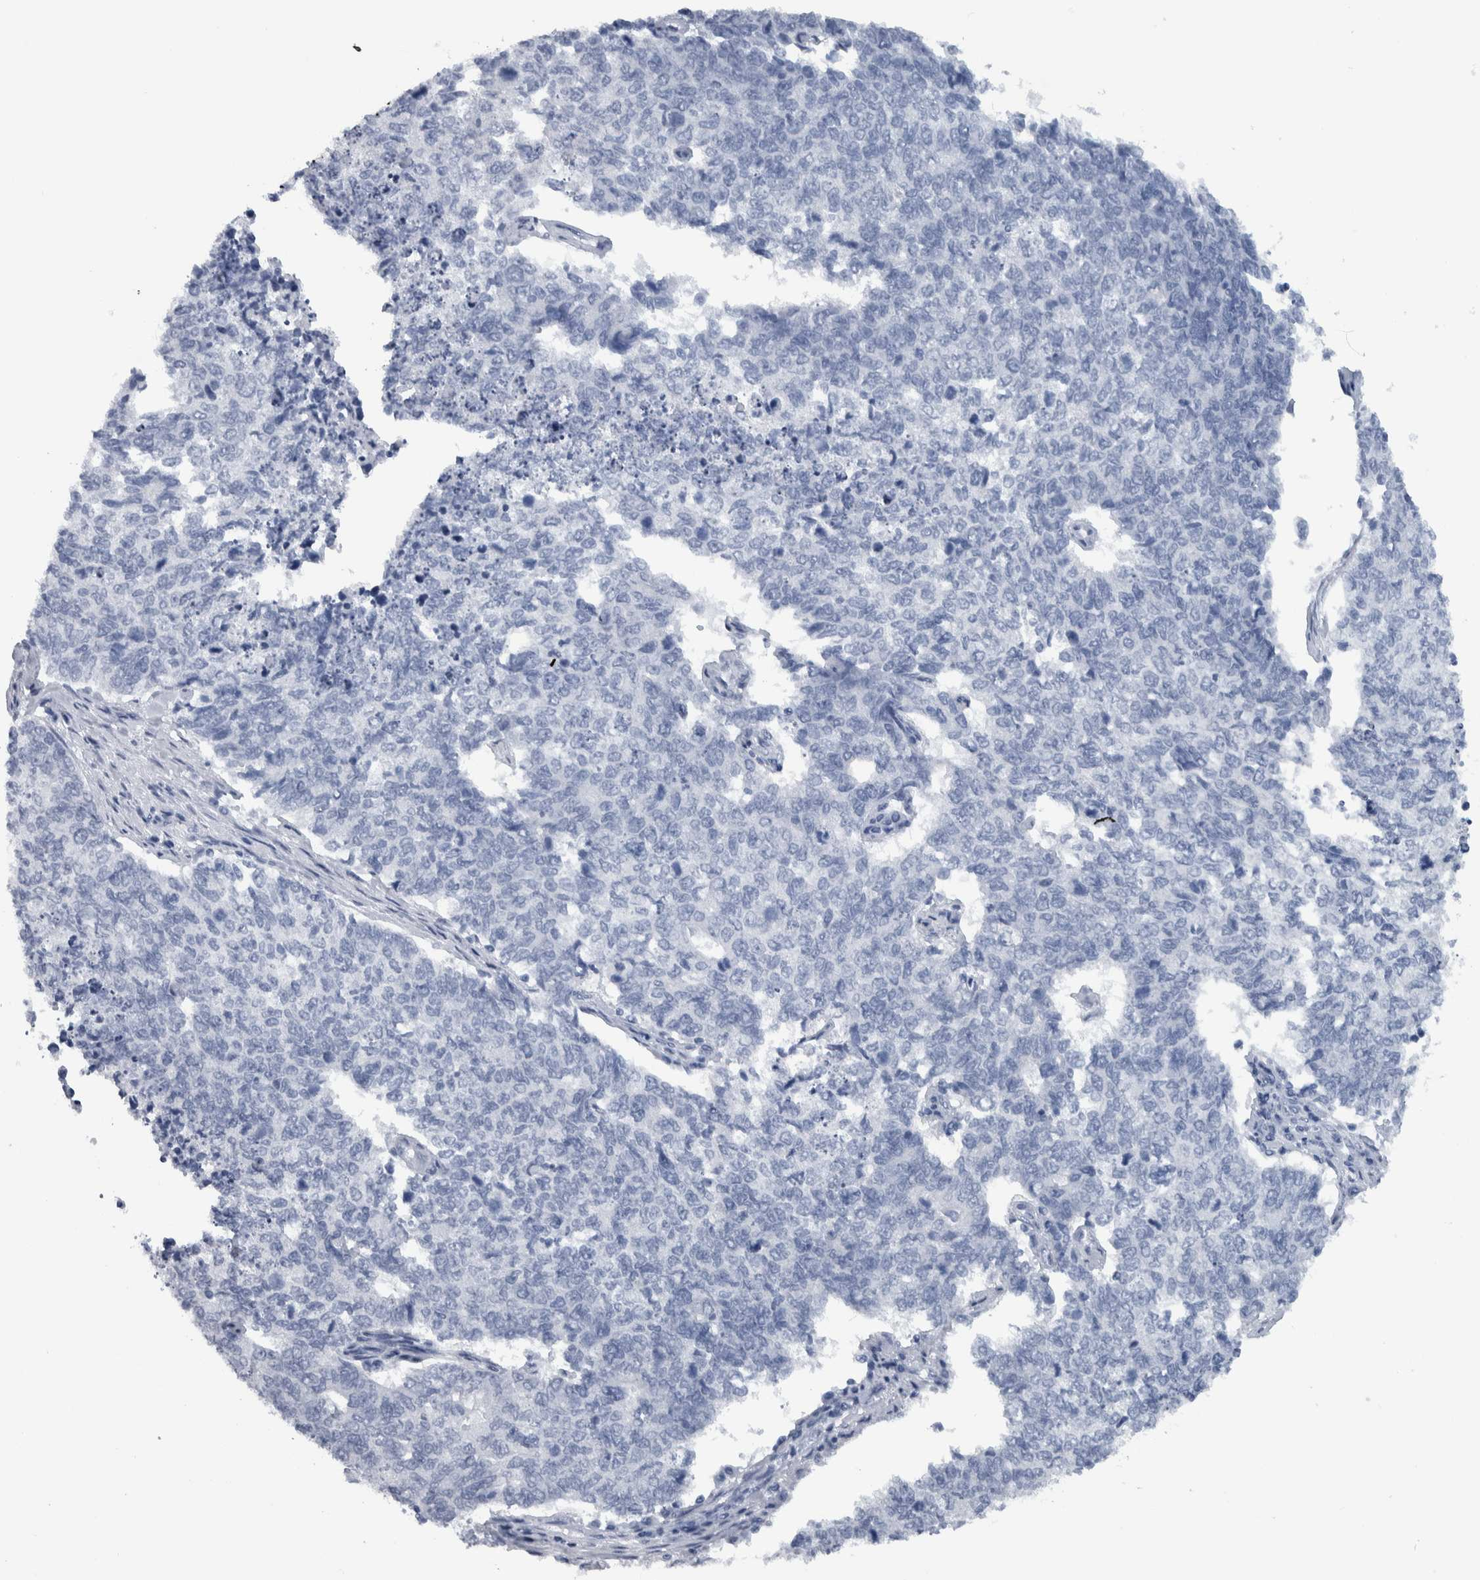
{"staining": {"intensity": "negative", "quantity": "none", "location": "none"}, "tissue": "cervical cancer", "cell_type": "Tumor cells", "image_type": "cancer", "snomed": [{"axis": "morphology", "description": "Squamous cell carcinoma, NOS"}, {"axis": "topography", "description": "Cervix"}], "caption": "DAB (3,3'-diaminobenzidine) immunohistochemical staining of human cervical squamous cell carcinoma demonstrates no significant staining in tumor cells.", "gene": "CDH17", "patient": {"sex": "female", "age": 63}}